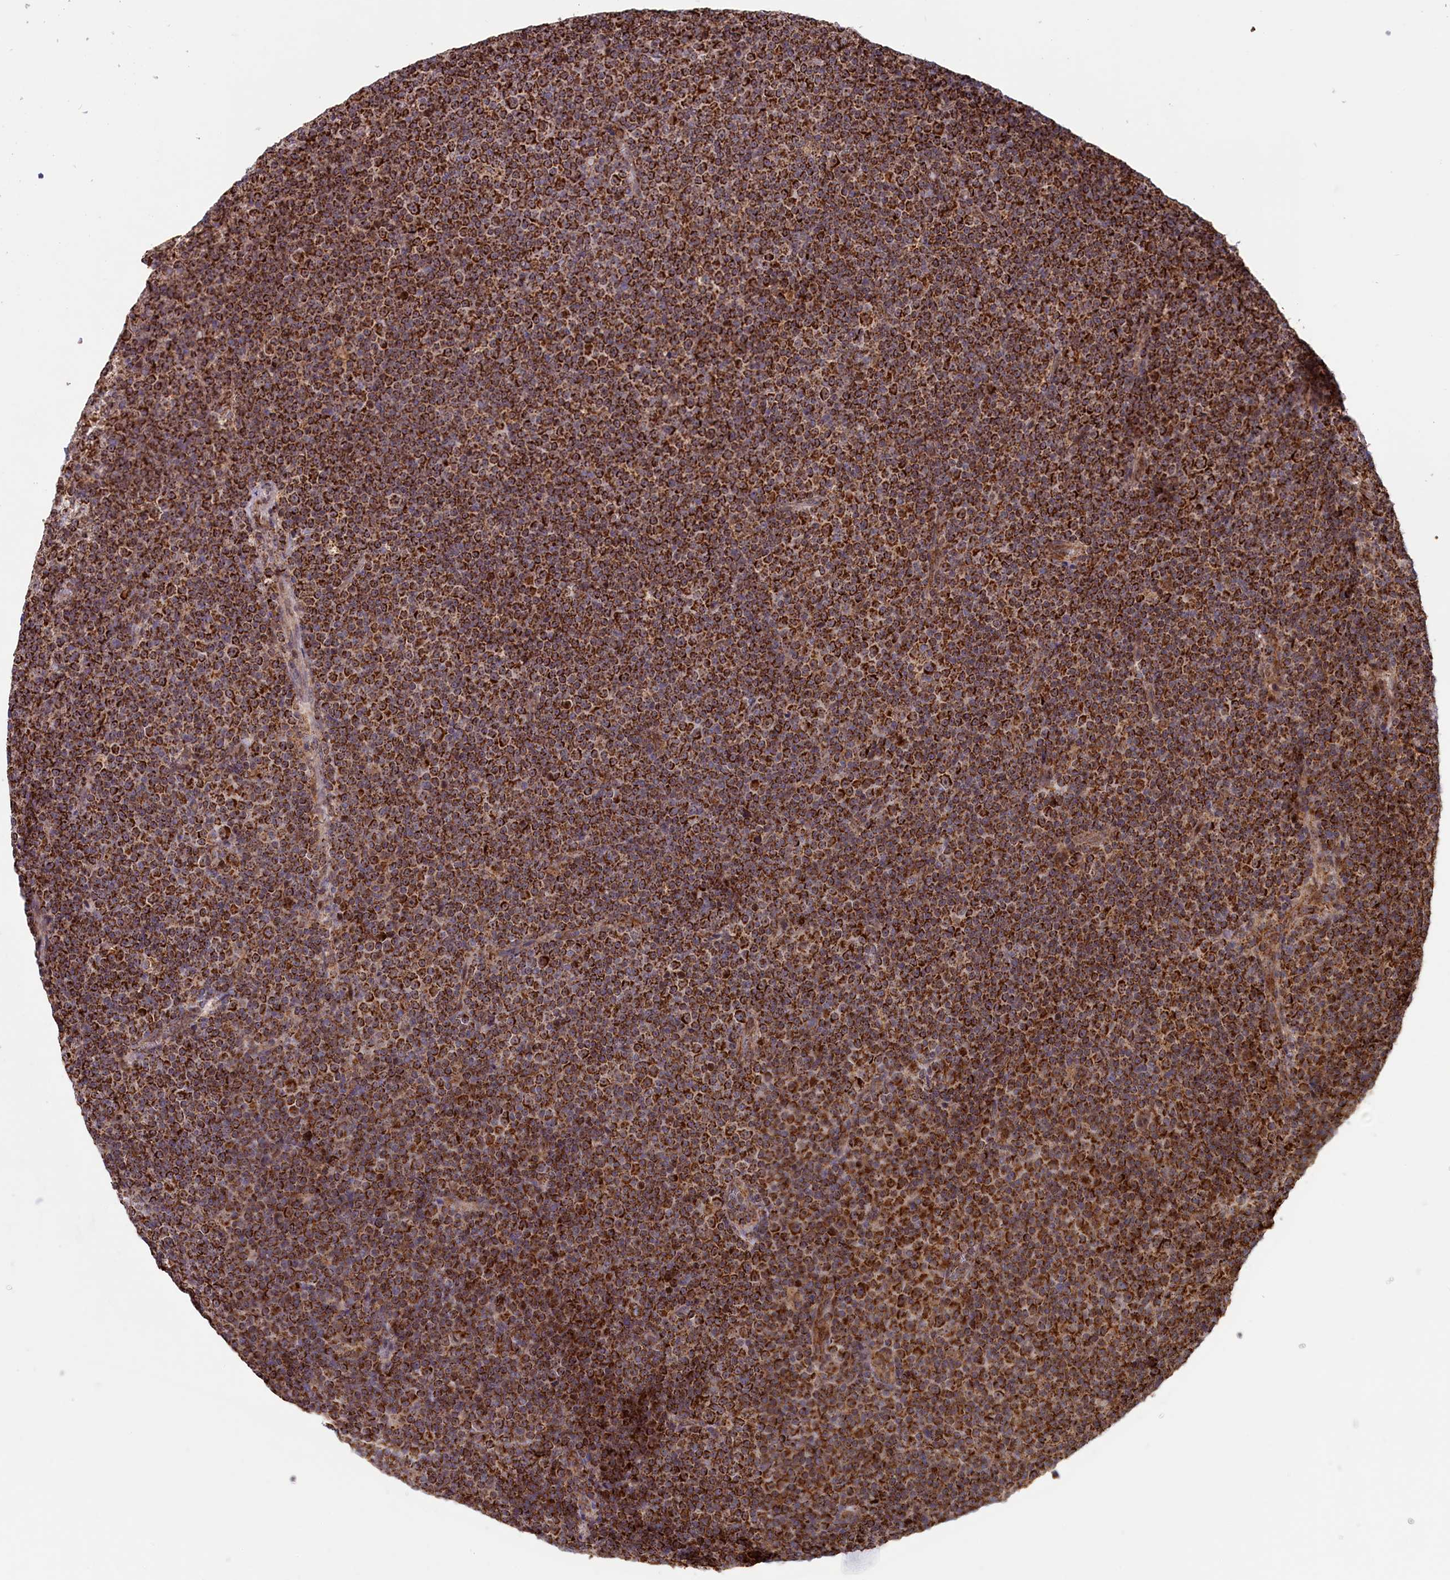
{"staining": {"intensity": "strong", "quantity": ">75%", "location": "cytoplasmic/membranous"}, "tissue": "lymphoma", "cell_type": "Tumor cells", "image_type": "cancer", "snomed": [{"axis": "morphology", "description": "Malignant lymphoma, non-Hodgkin's type, Low grade"}, {"axis": "topography", "description": "Lymph node"}], "caption": "Protein staining reveals strong cytoplasmic/membranous staining in about >75% of tumor cells in low-grade malignant lymphoma, non-Hodgkin's type.", "gene": "DUS3L", "patient": {"sex": "female", "age": 67}}